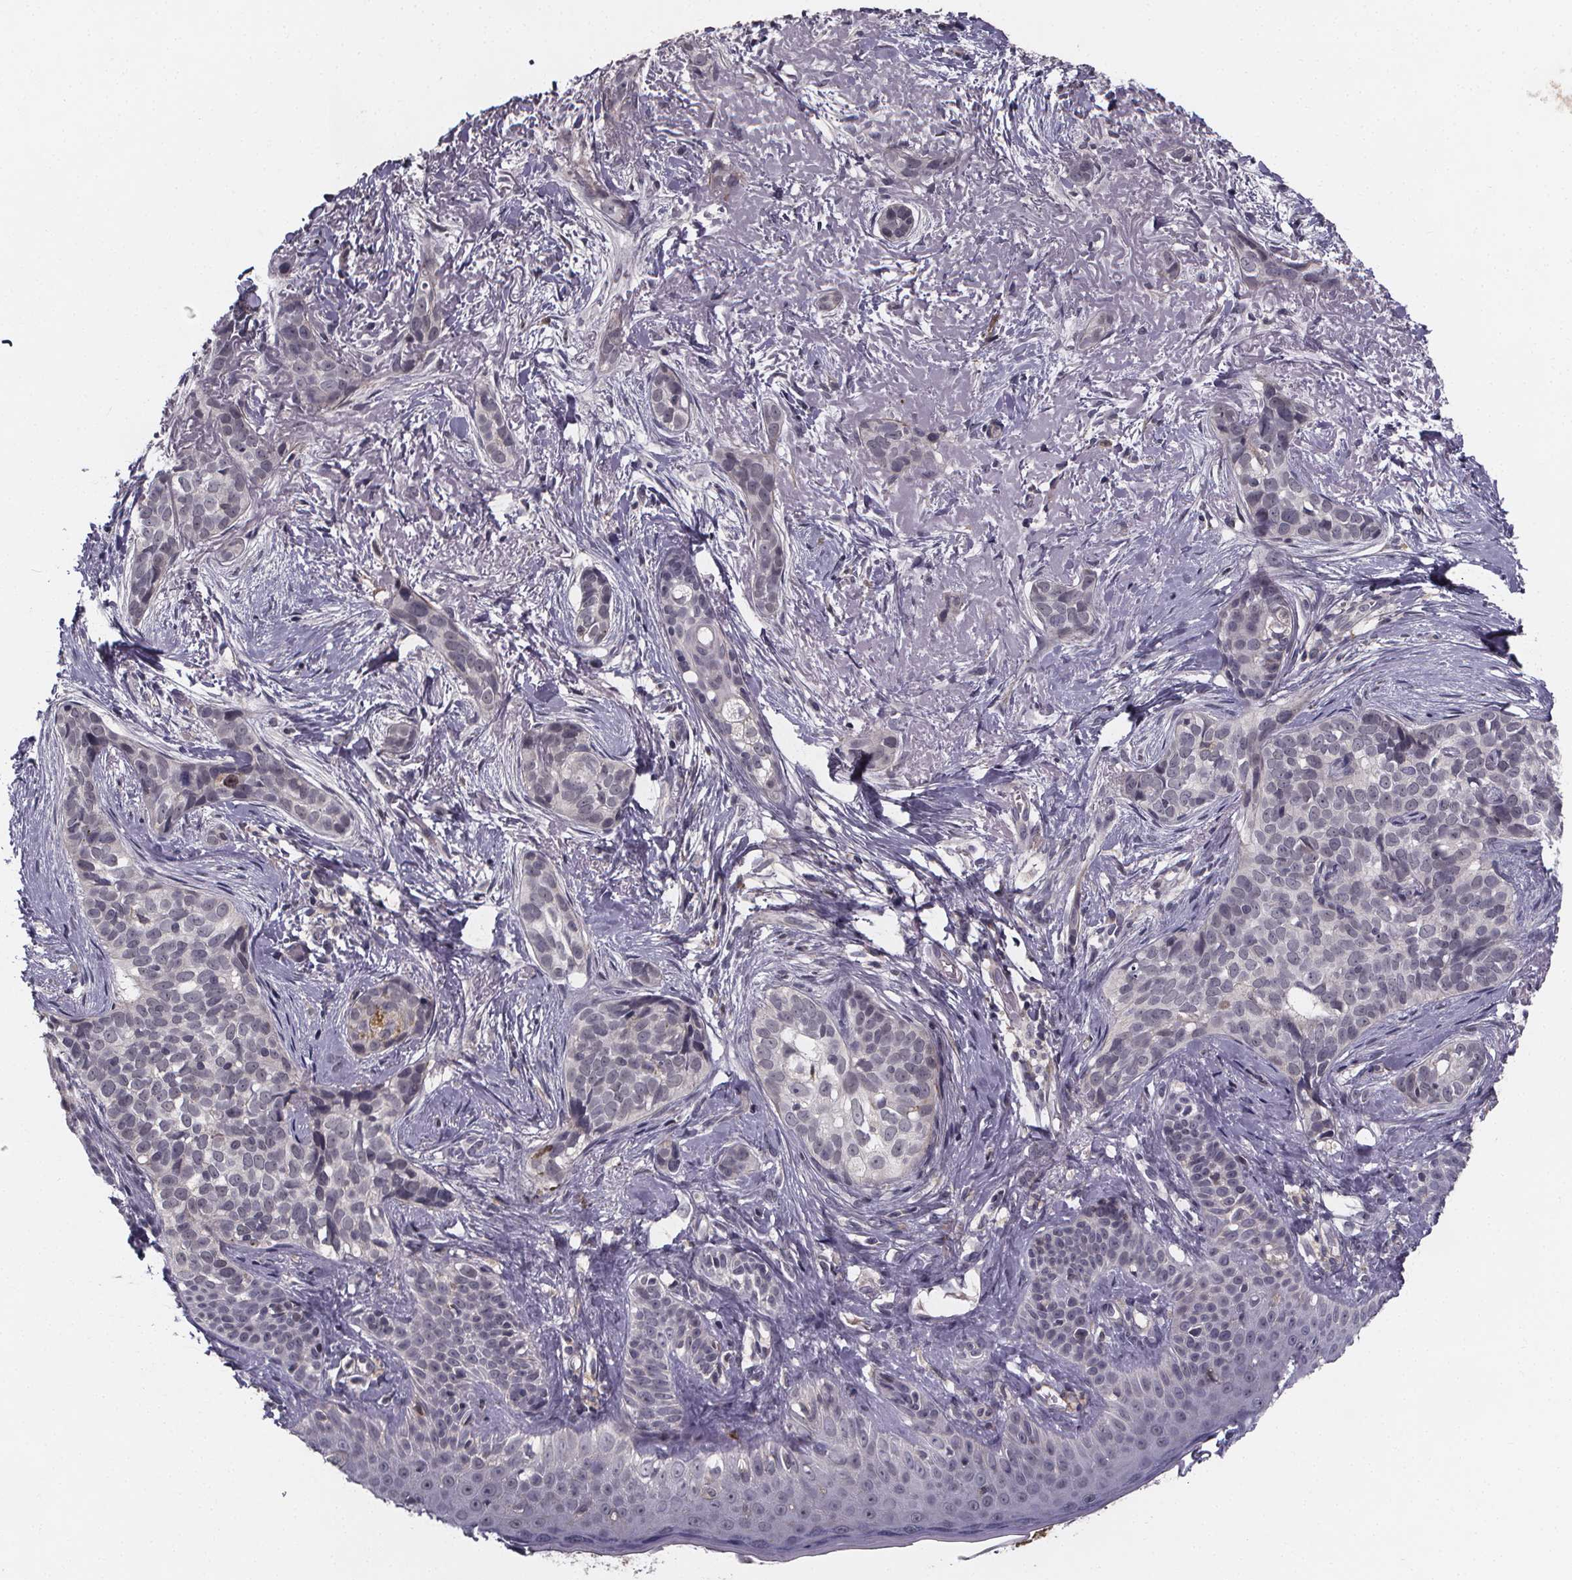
{"staining": {"intensity": "negative", "quantity": "none", "location": "none"}, "tissue": "skin cancer", "cell_type": "Tumor cells", "image_type": "cancer", "snomed": [{"axis": "morphology", "description": "Basal cell carcinoma"}, {"axis": "topography", "description": "Skin"}], "caption": "This is a image of immunohistochemistry (IHC) staining of basal cell carcinoma (skin), which shows no staining in tumor cells. (Brightfield microscopy of DAB immunohistochemistry (IHC) at high magnification).", "gene": "FBXW2", "patient": {"sex": "male", "age": 87}}